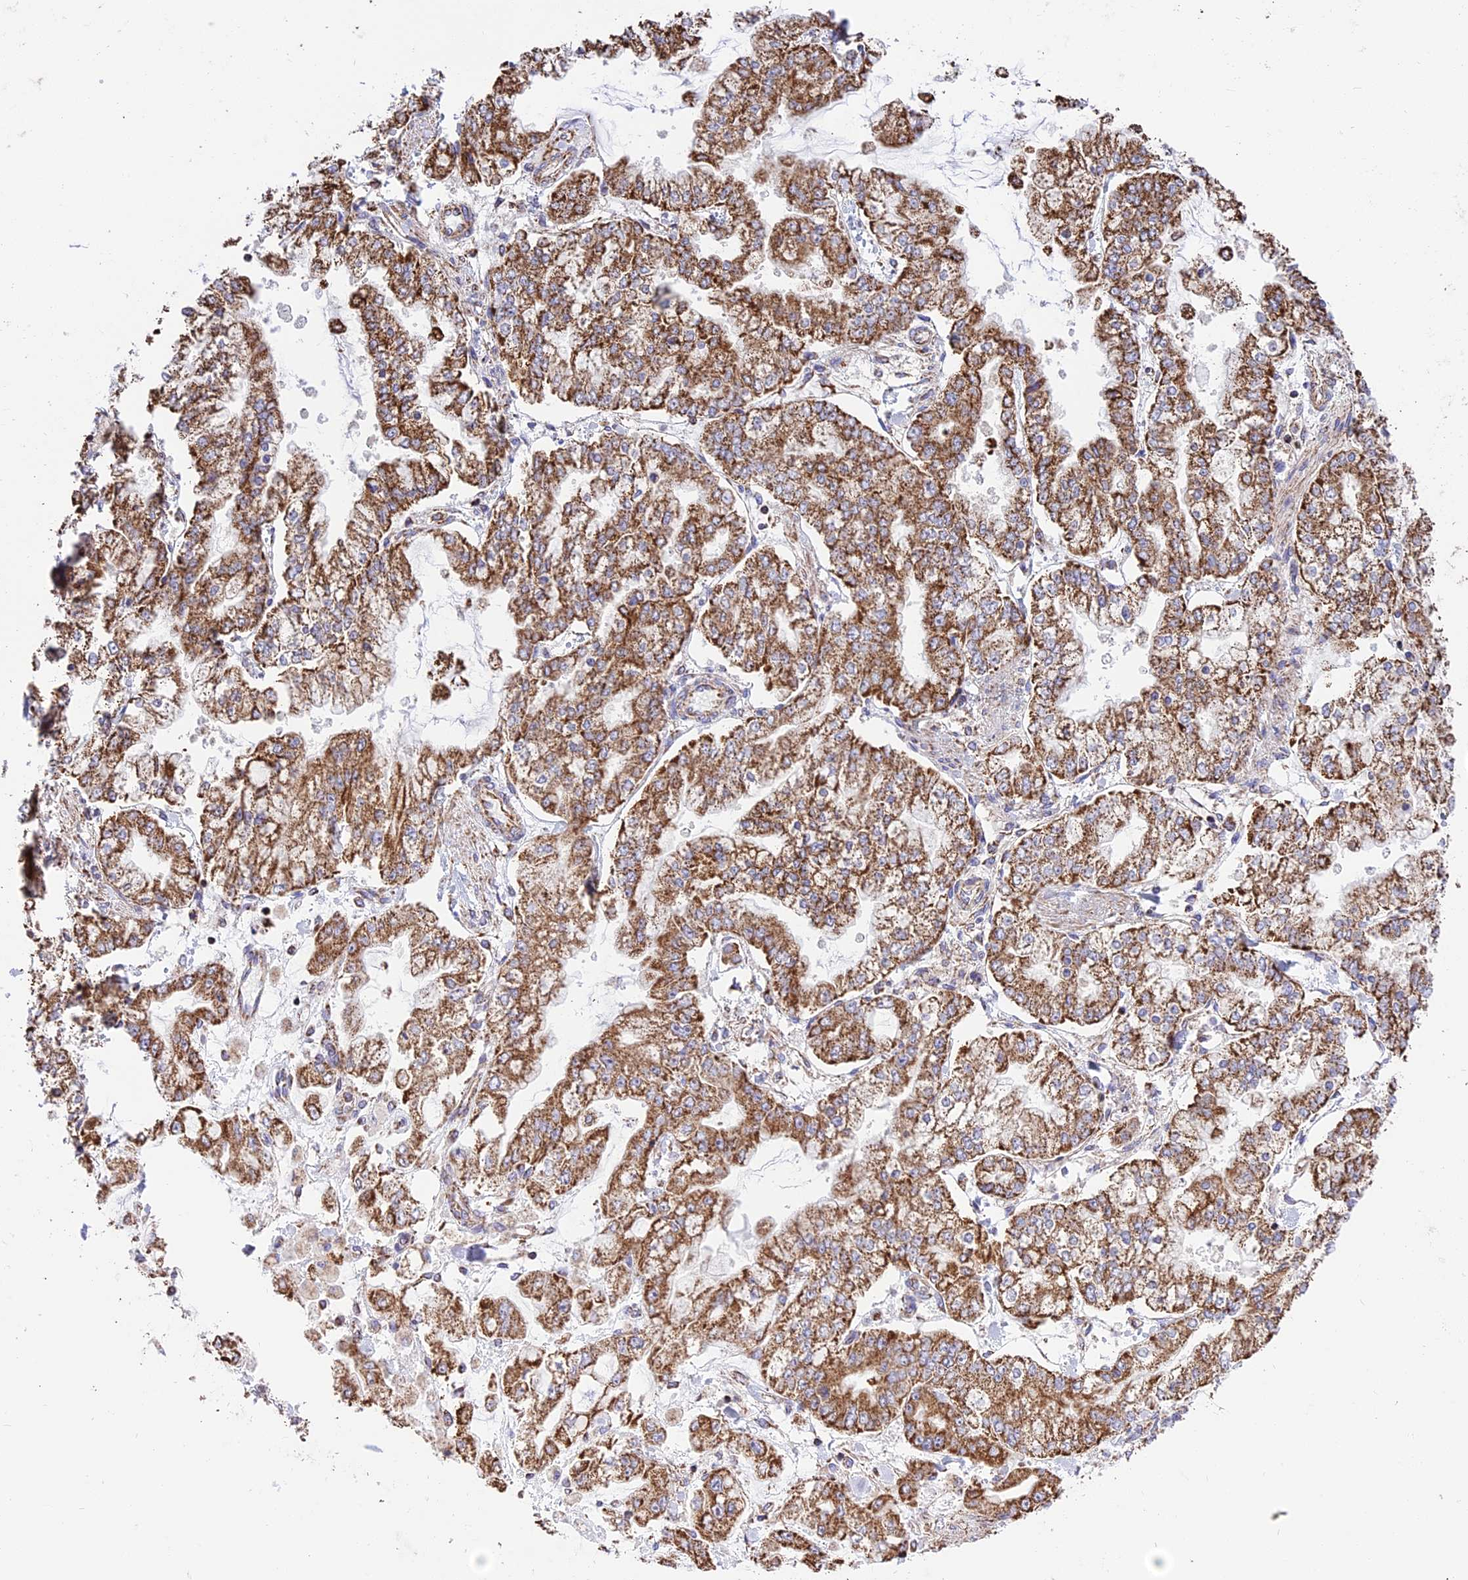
{"staining": {"intensity": "moderate", "quantity": ">75%", "location": "cytoplasmic/membranous"}, "tissue": "stomach cancer", "cell_type": "Tumor cells", "image_type": "cancer", "snomed": [{"axis": "morphology", "description": "Normal tissue, NOS"}, {"axis": "morphology", "description": "Adenocarcinoma, NOS"}, {"axis": "topography", "description": "Stomach, upper"}, {"axis": "topography", "description": "Stomach"}], "caption": "Approximately >75% of tumor cells in stomach cancer (adenocarcinoma) show moderate cytoplasmic/membranous protein staining as visualized by brown immunohistochemical staining.", "gene": "TTC4", "patient": {"sex": "male", "age": 76}}